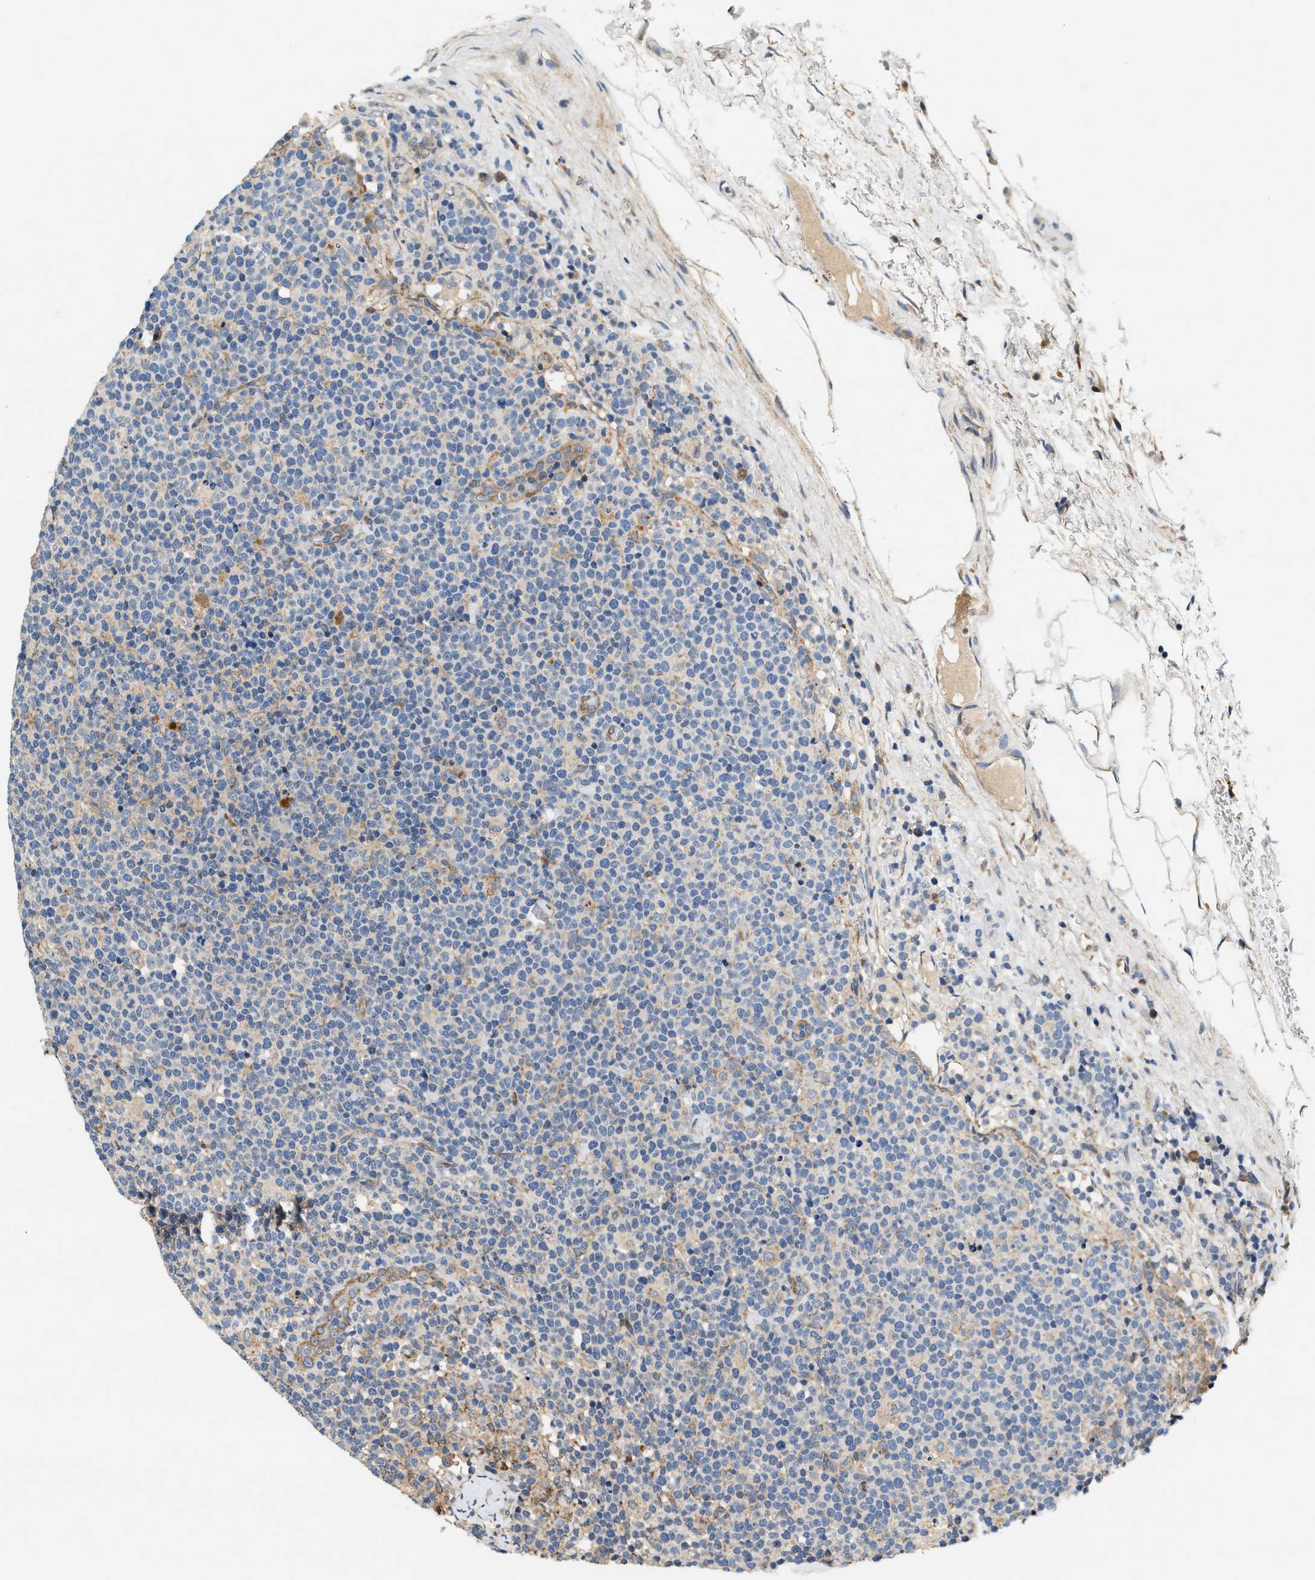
{"staining": {"intensity": "negative", "quantity": "none", "location": "none"}, "tissue": "lymphoma", "cell_type": "Tumor cells", "image_type": "cancer", "snomed": [{"axis": "morphology", "description": "Malignant lymphoma, non-Hodgkin's type, High grade"}, {"axis": "topography", "description": "Lymph node"}], "caption": "Immunohistochemistry photomicrograph of neoplastic tissue: lymphoma stained with DAB demonstrates no significant protein positivity in tumor cells. Brightfield microscopy of immunohistochemistry (IHC) stained with DAB (3,3'-diaminobenzidine) (brown) and hematoxylin (blue), captured at high magnification.", "gene": "DUSP10", "patient": {"sex": "male", "age": 61}}